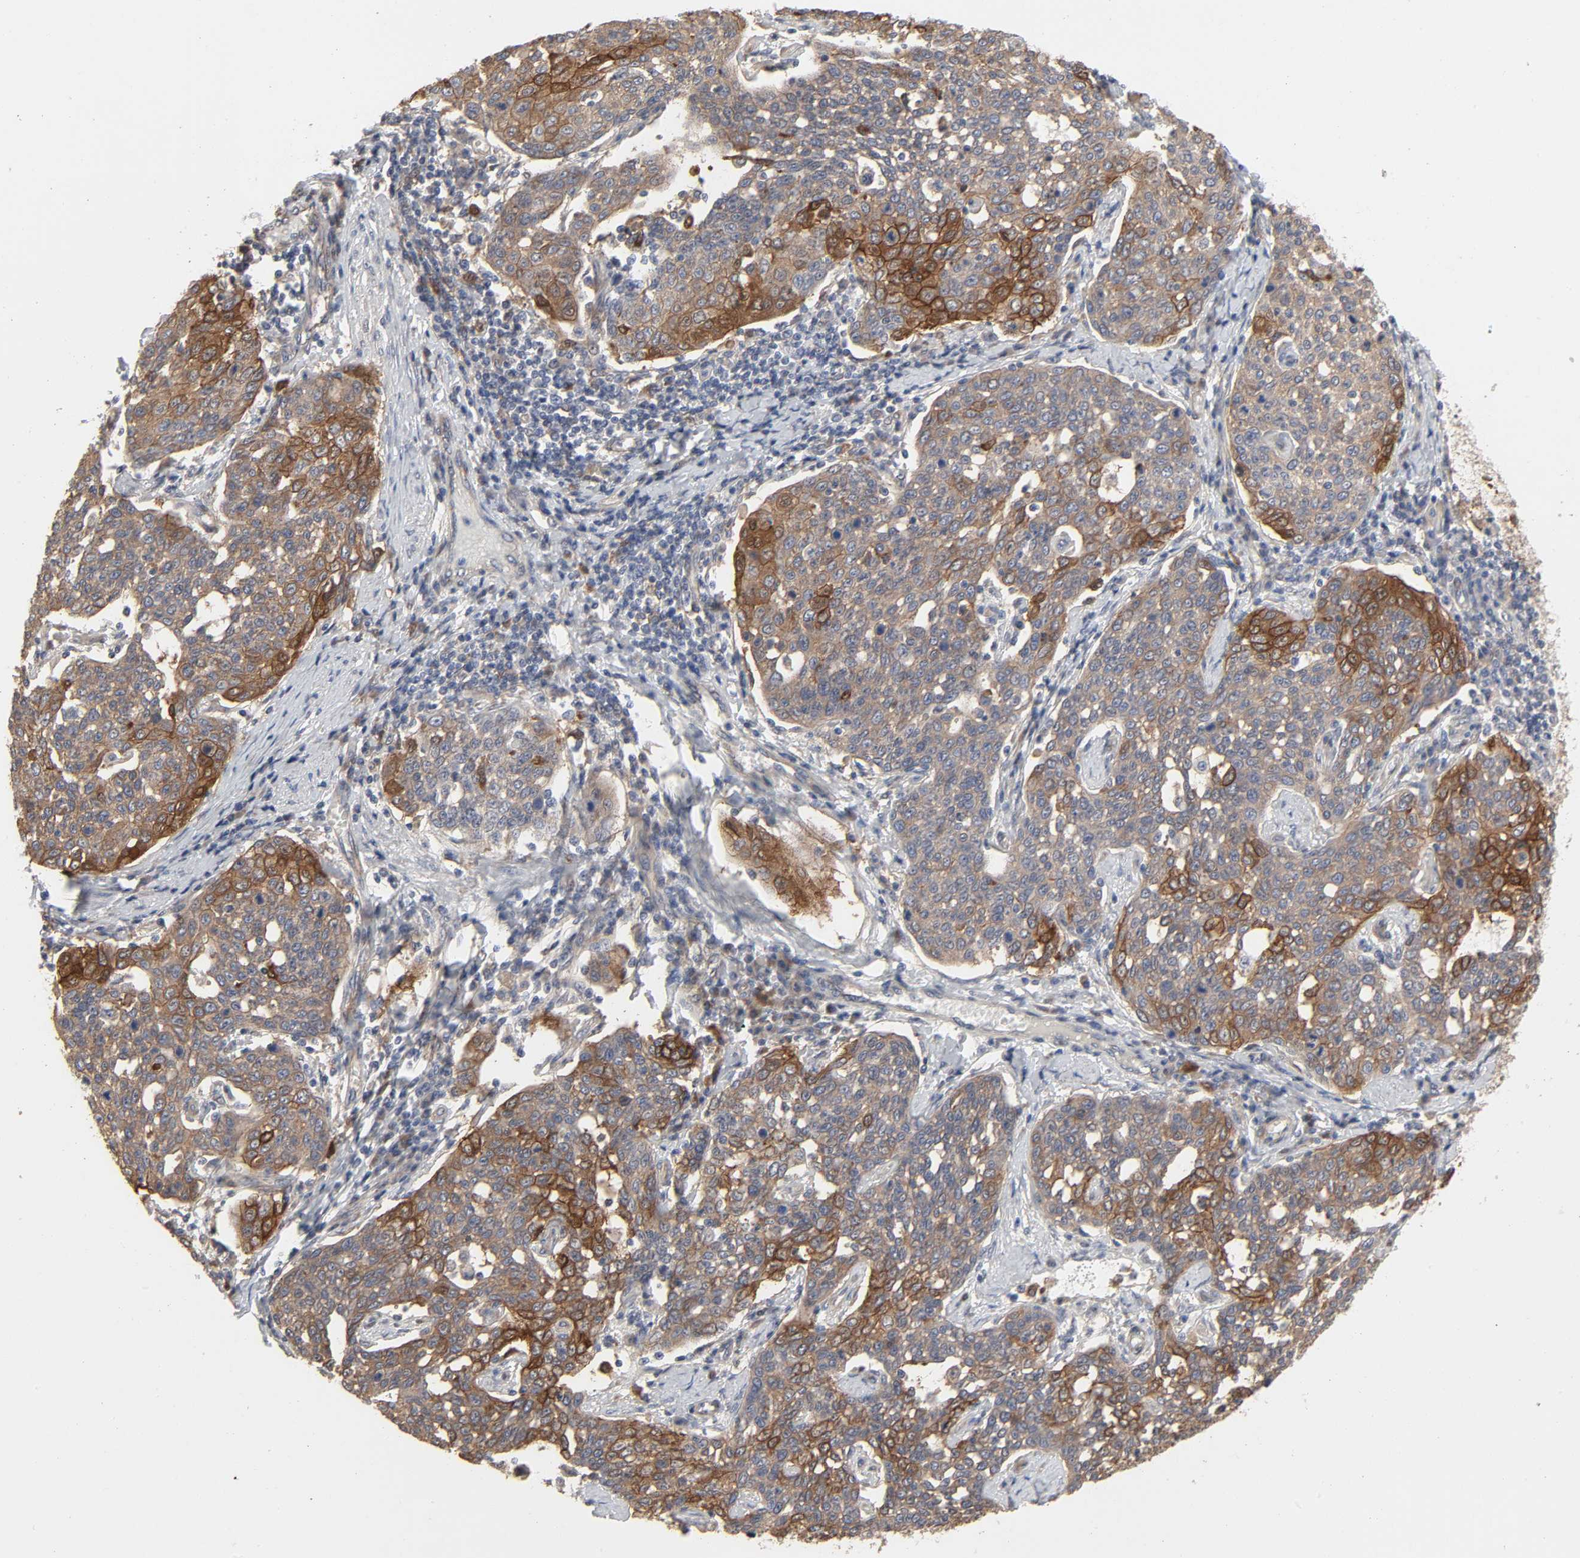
{"staining": {"intensity": "moderate", "quantity": ">75%", "location": "cytoplasmic/membranous"}, "tissue": "cervical cancer", "cell_type": "Tumor cells", "image_type": "cancer", "snomed": [{"axis": "morphology", "description": "Squamous cell carcinoma, NOS"}, {"axis": "topography", "description": "Cervix"}], "caption": "DAB (3,3'-diaminobenzidine) immunohistochemical staining of human cervical squamous cell carcinoma exhibits moderate cytoplasmic/membranous protein expression in approximately >75% of tumor cells.", "gene": "NDRG2", "patient": {"sex": "female", "age": 34}}